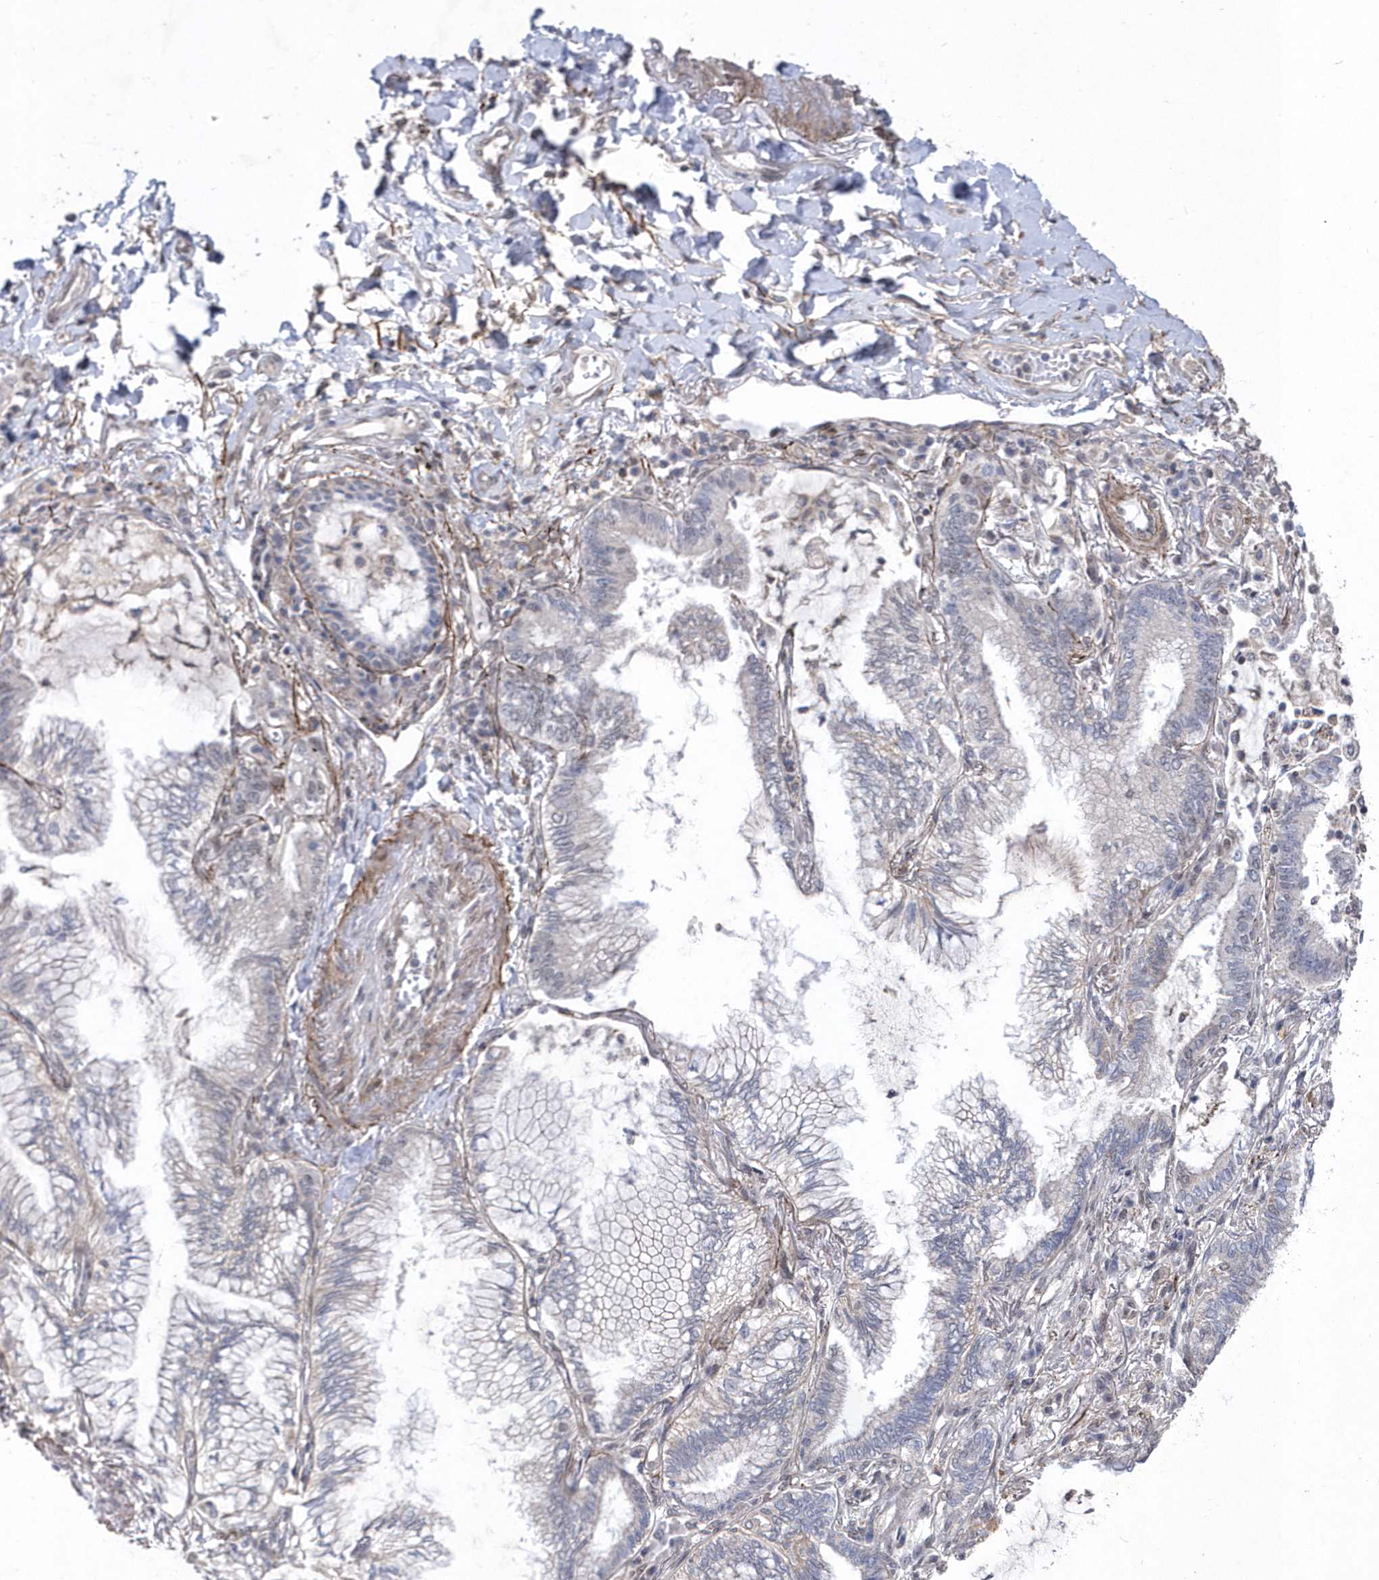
{"staining": {"intensity": "negative", "quantity": "none", "location": "none"}, "tissue": "lung cancer", "cell_type": "Tumor cells", "image_type": "cancer", "snomed": [{"axis": "morphology", "description": "Adenocarcinoma, NOS"}, {"axis": "topography", "description": "Lung"}], "caption": "A photomicrograph of human lung cancer is negative for staining in tumor cells. The staining was performed using DAB to visualize the protein expression in brown, while the nuclei were stained in blue with hematoxylin (Magnification: 20x).", "gene": "BOD1L1", "patient": {"sex": "female", "age": 70}}